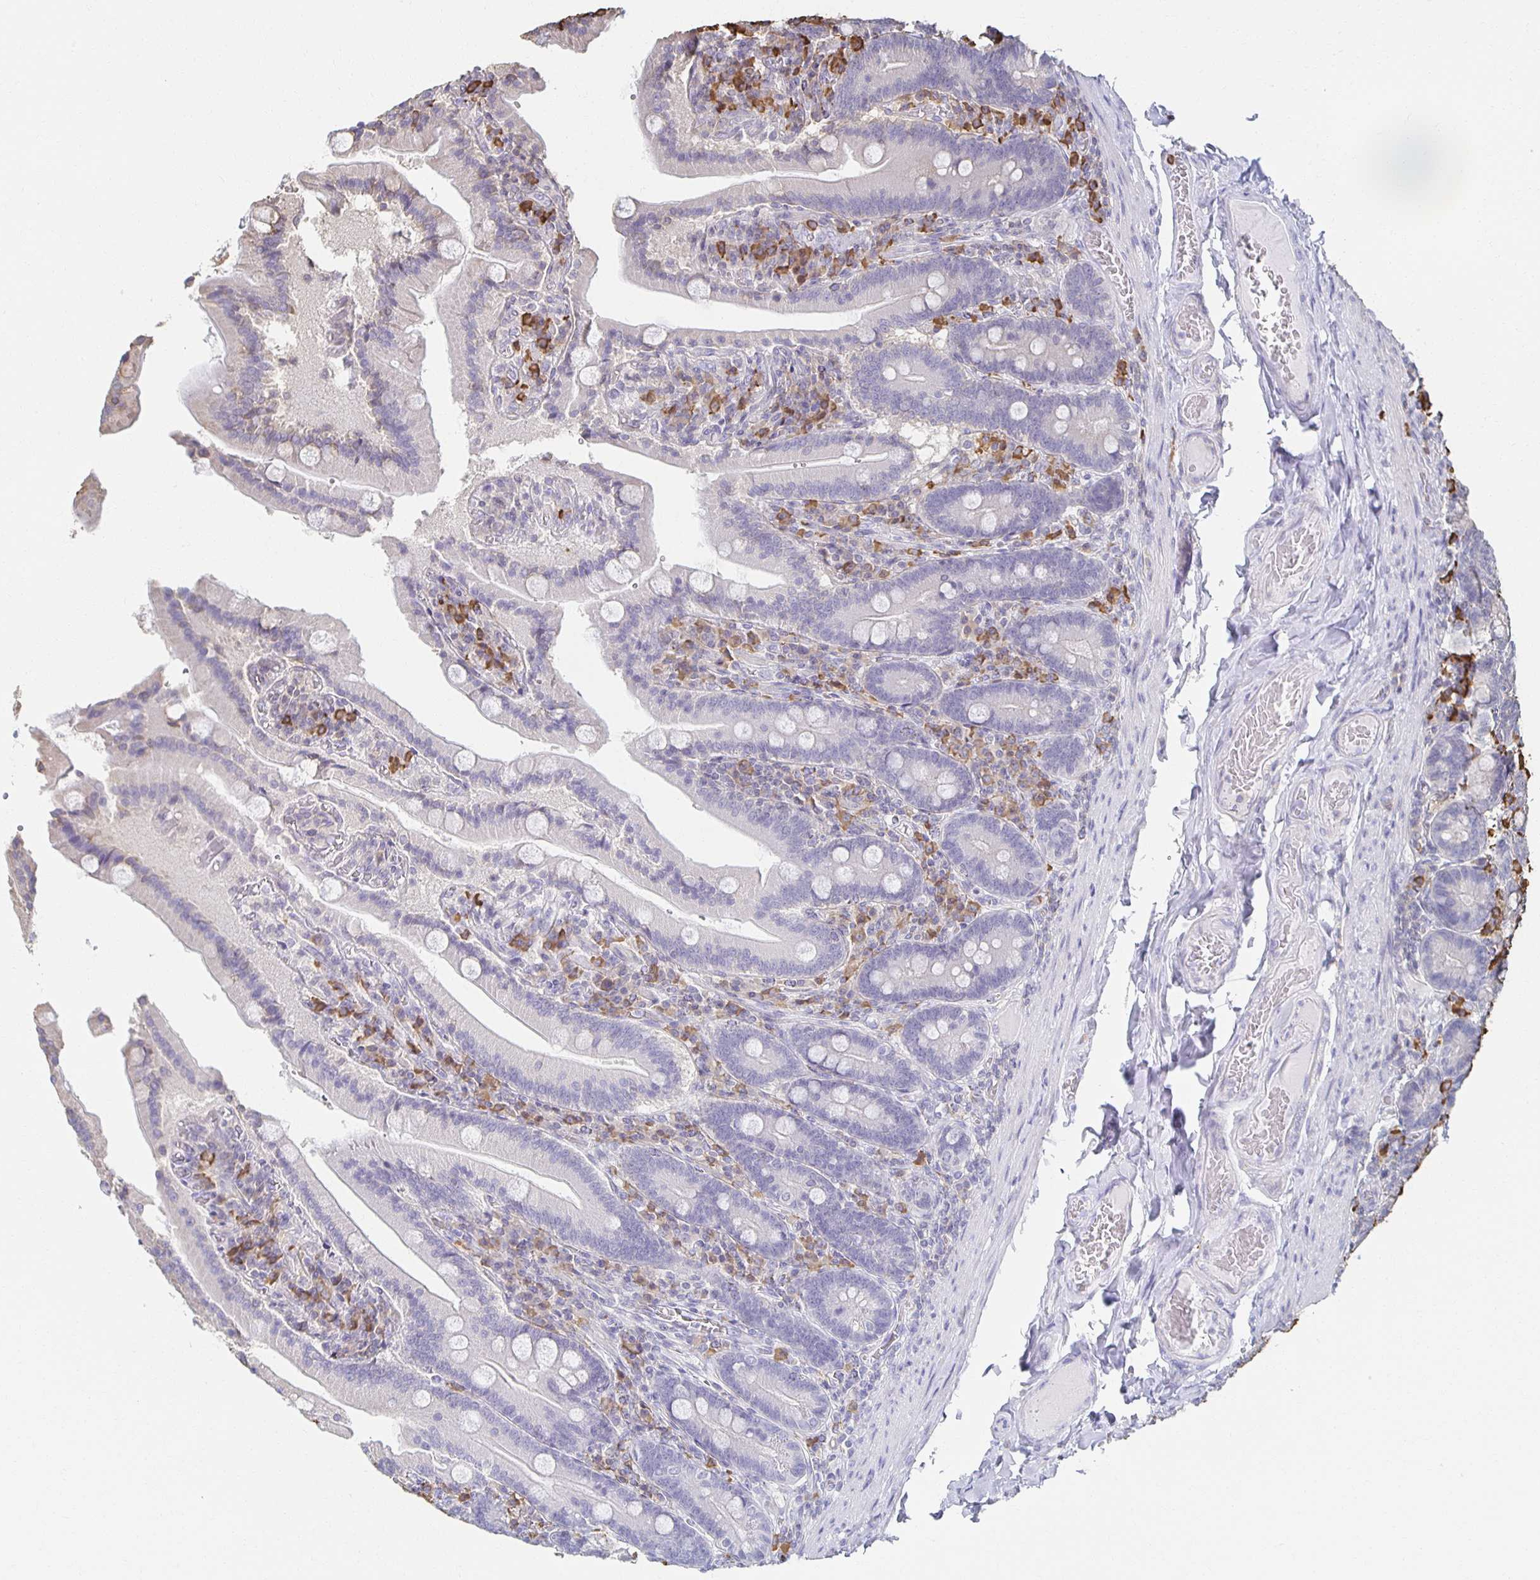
{"staining": {"intensity": "negative", "quantity": "none", "location": "none"}, "tissue": "duodenum", "cell_type": "Glandular cells", "image_type": "normal", "snomed": [{"axis": "morphology", "description": "Normal tissue, NOS"}, {"axis": "topography", "description": "Duodenum"}], "caption": "IHC of normal human duodenum exhibits no expression in glandular cells.", "gene": "ZNF692", "patient": {"sex": "female", "age": 62}}